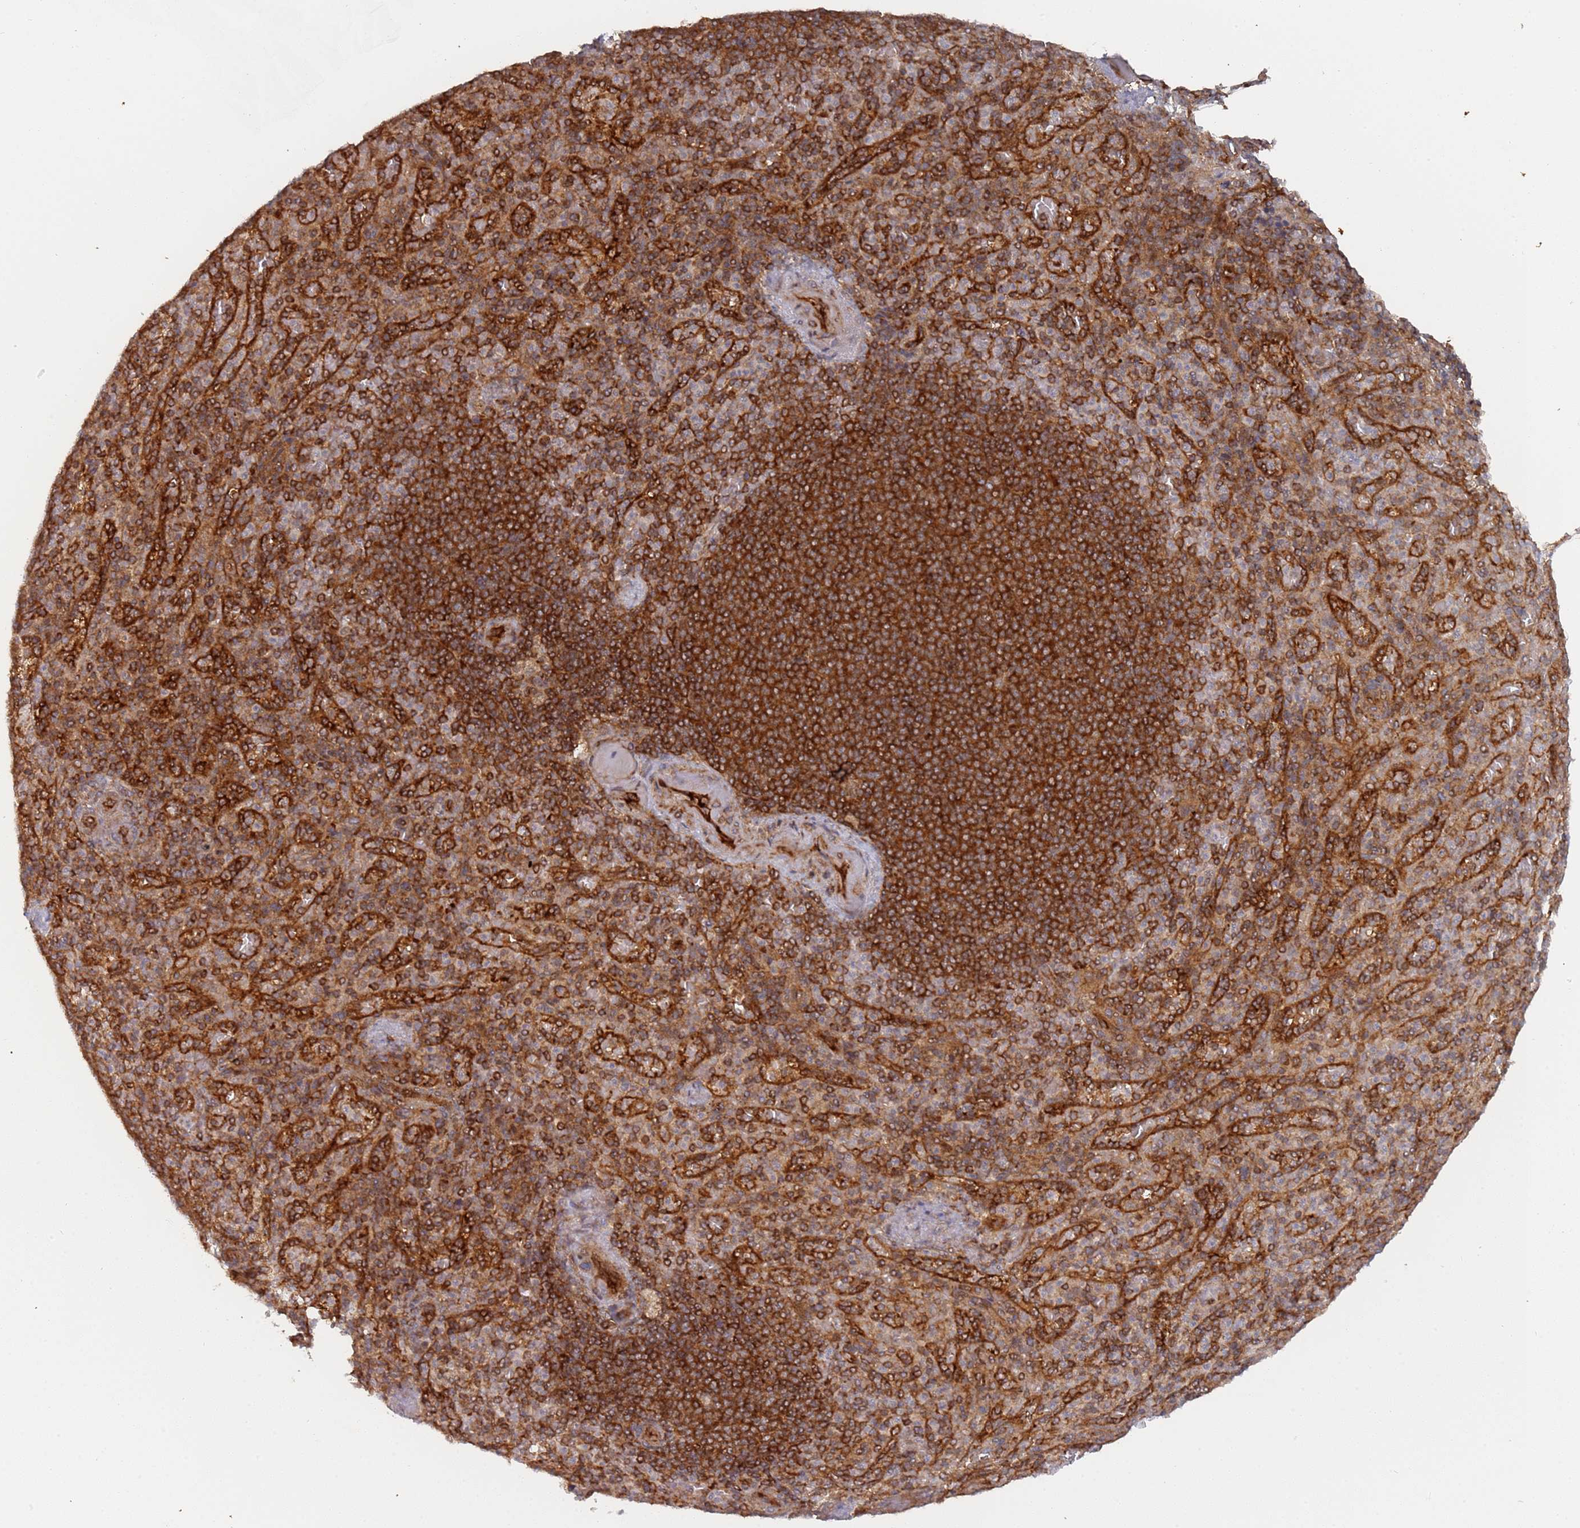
{"staining": {"intensity": "strong", "quantity": "25%-75%", "location": "cytoplasmic/membranous"}, "tissue": "spleen", "cell_type": "Cells in red pulp", "image_type": "normal", "snomed": [{"axis": "morphology", "description": "Normal tissue, NOS"}, {"axis": "topography", "description": "Spleen"}], "caption": "The histopathology image demonstrates a brown stain indicating the presence of a protein in the cytoplasmic/membranous of cells in red pulp in spleen.", "gene": "DDX60", "patient": {"sex": "female", "age": 74}}